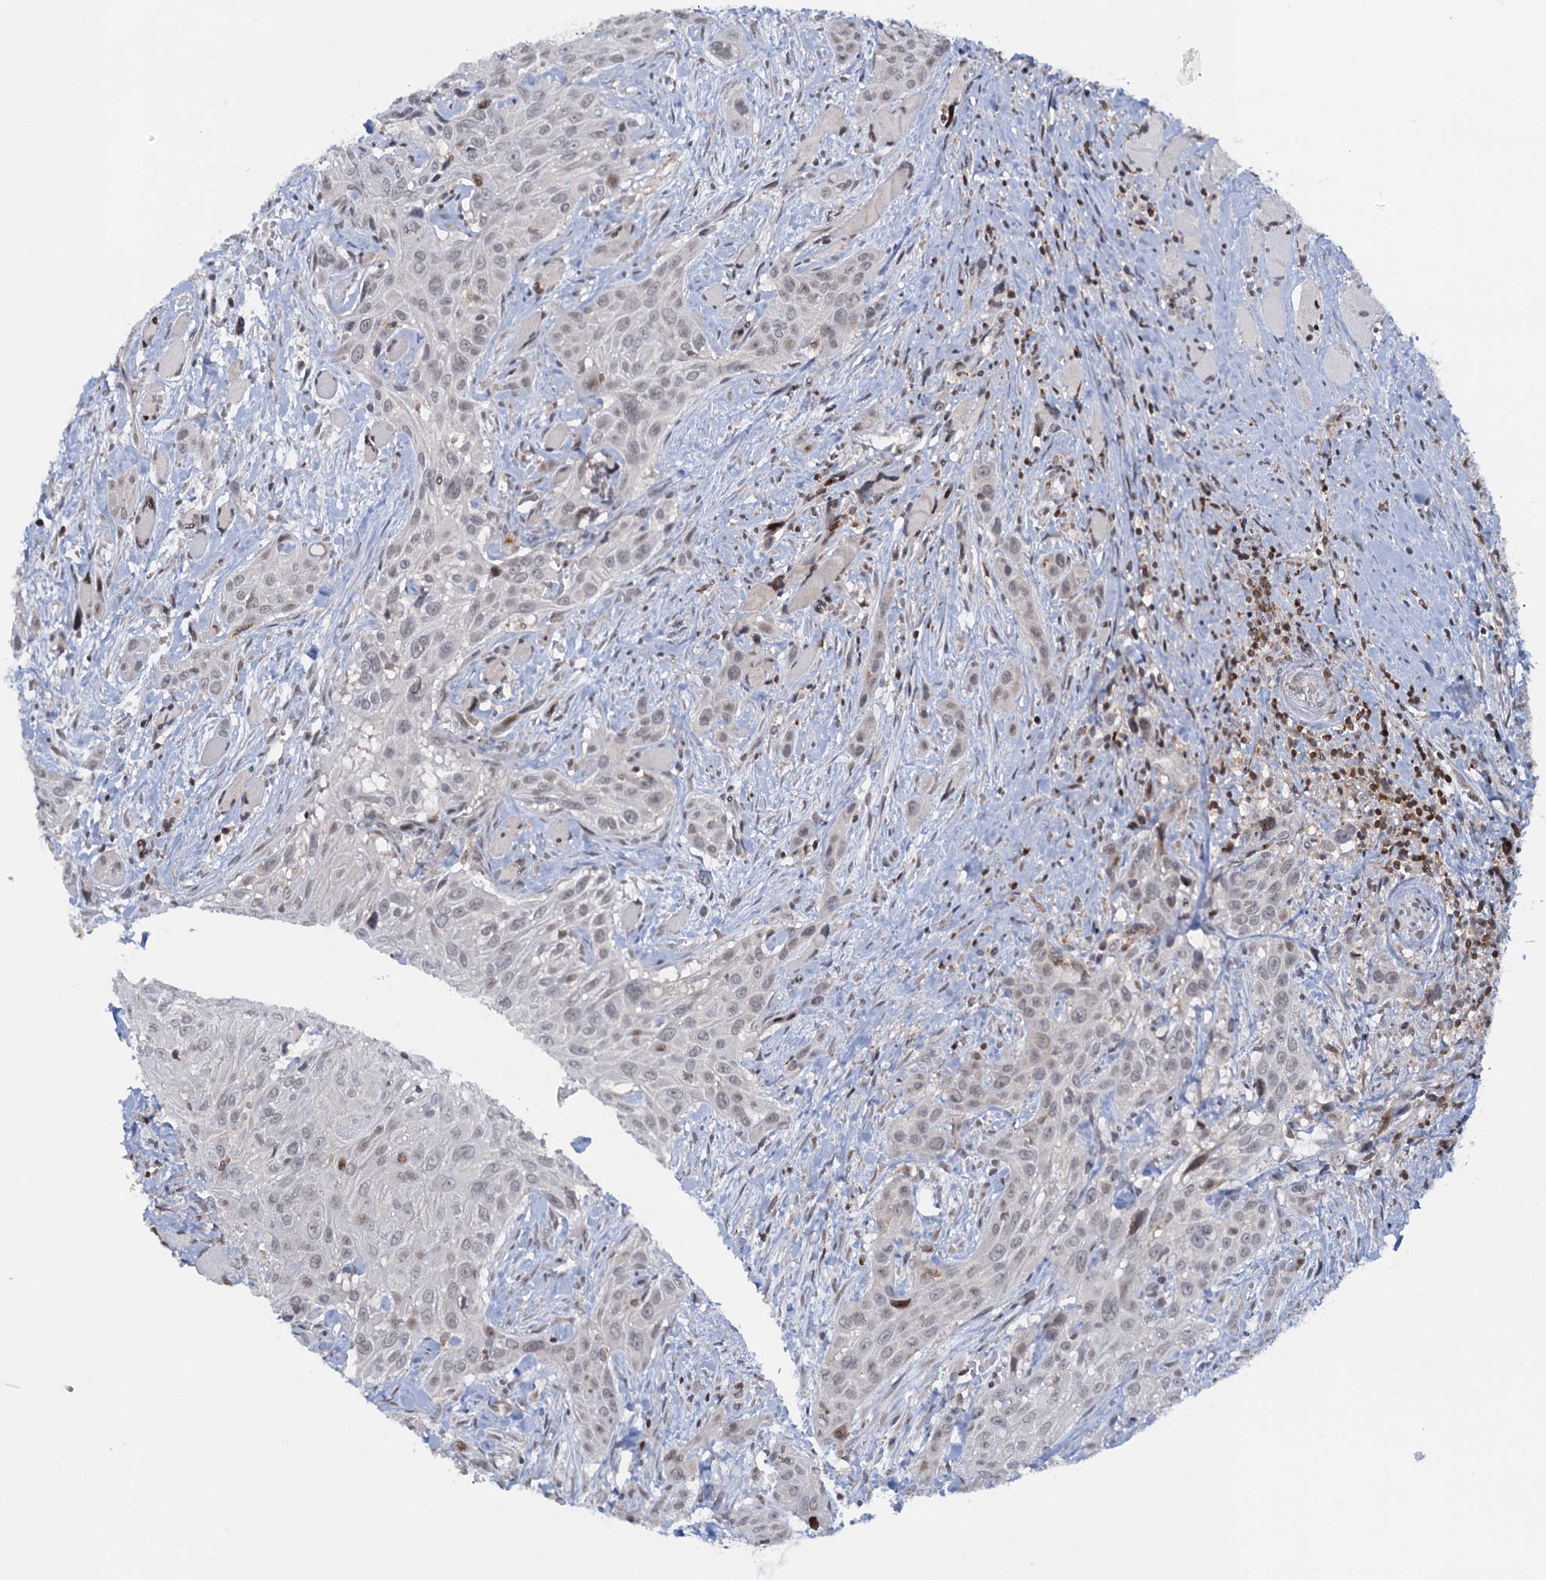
{"staining": {"intensity": "negative", "quantity": "none", "location": "none"}, "tissue": "head and neck cancer", "cell_type": "Tumor cells", "image_type": "cancer", "snomed": [{"axis": "morphology", "description": "Squamous cell carcinoma, NOS"}, {"axis": "topography", "description": "Head-Neck"}], "caption": "Immunohistochemical staining of human head and neck squamous cell carcinoma shows no significant staining in tumor cells.", "gene": "FYB1", "patient": {"sex": "male", "age": 81}}